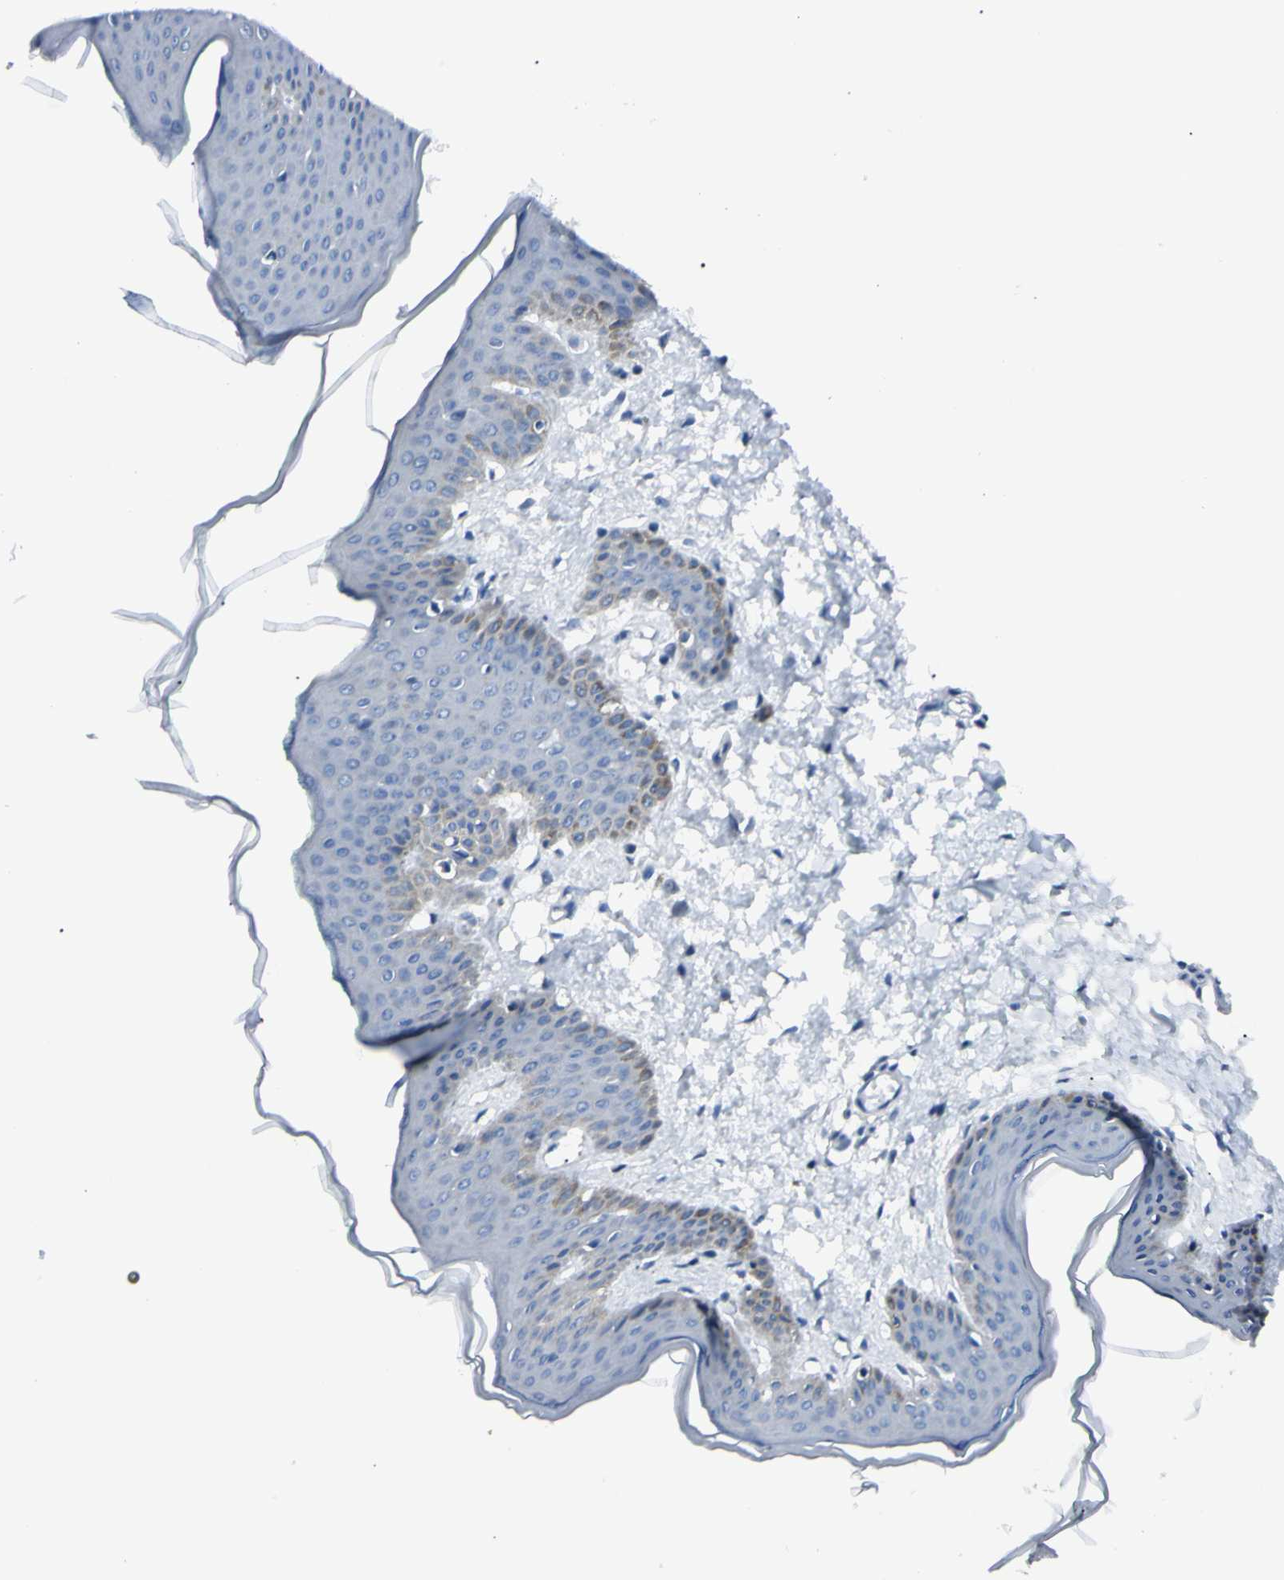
{"staining": {"intensity": "negative", "quantity": "none", "location": "none"}, "tissue": "skin", "cell_type": "Fibroblasts", "image_type": "normal", "snomed": [{"axis": "morphology", "description": "Normal tissue, NOS"}, {"axis": "topography", "description": "Skin"}], "caption": "Immunohistochemical staining of unremarkable skin shows no significant staining in fibroblasts. (DAB (3,3'-diaminobenzidine) IHC, high magnification).", "gene": "FOLH1", "patient": {"sex": "female", "age": 17}}